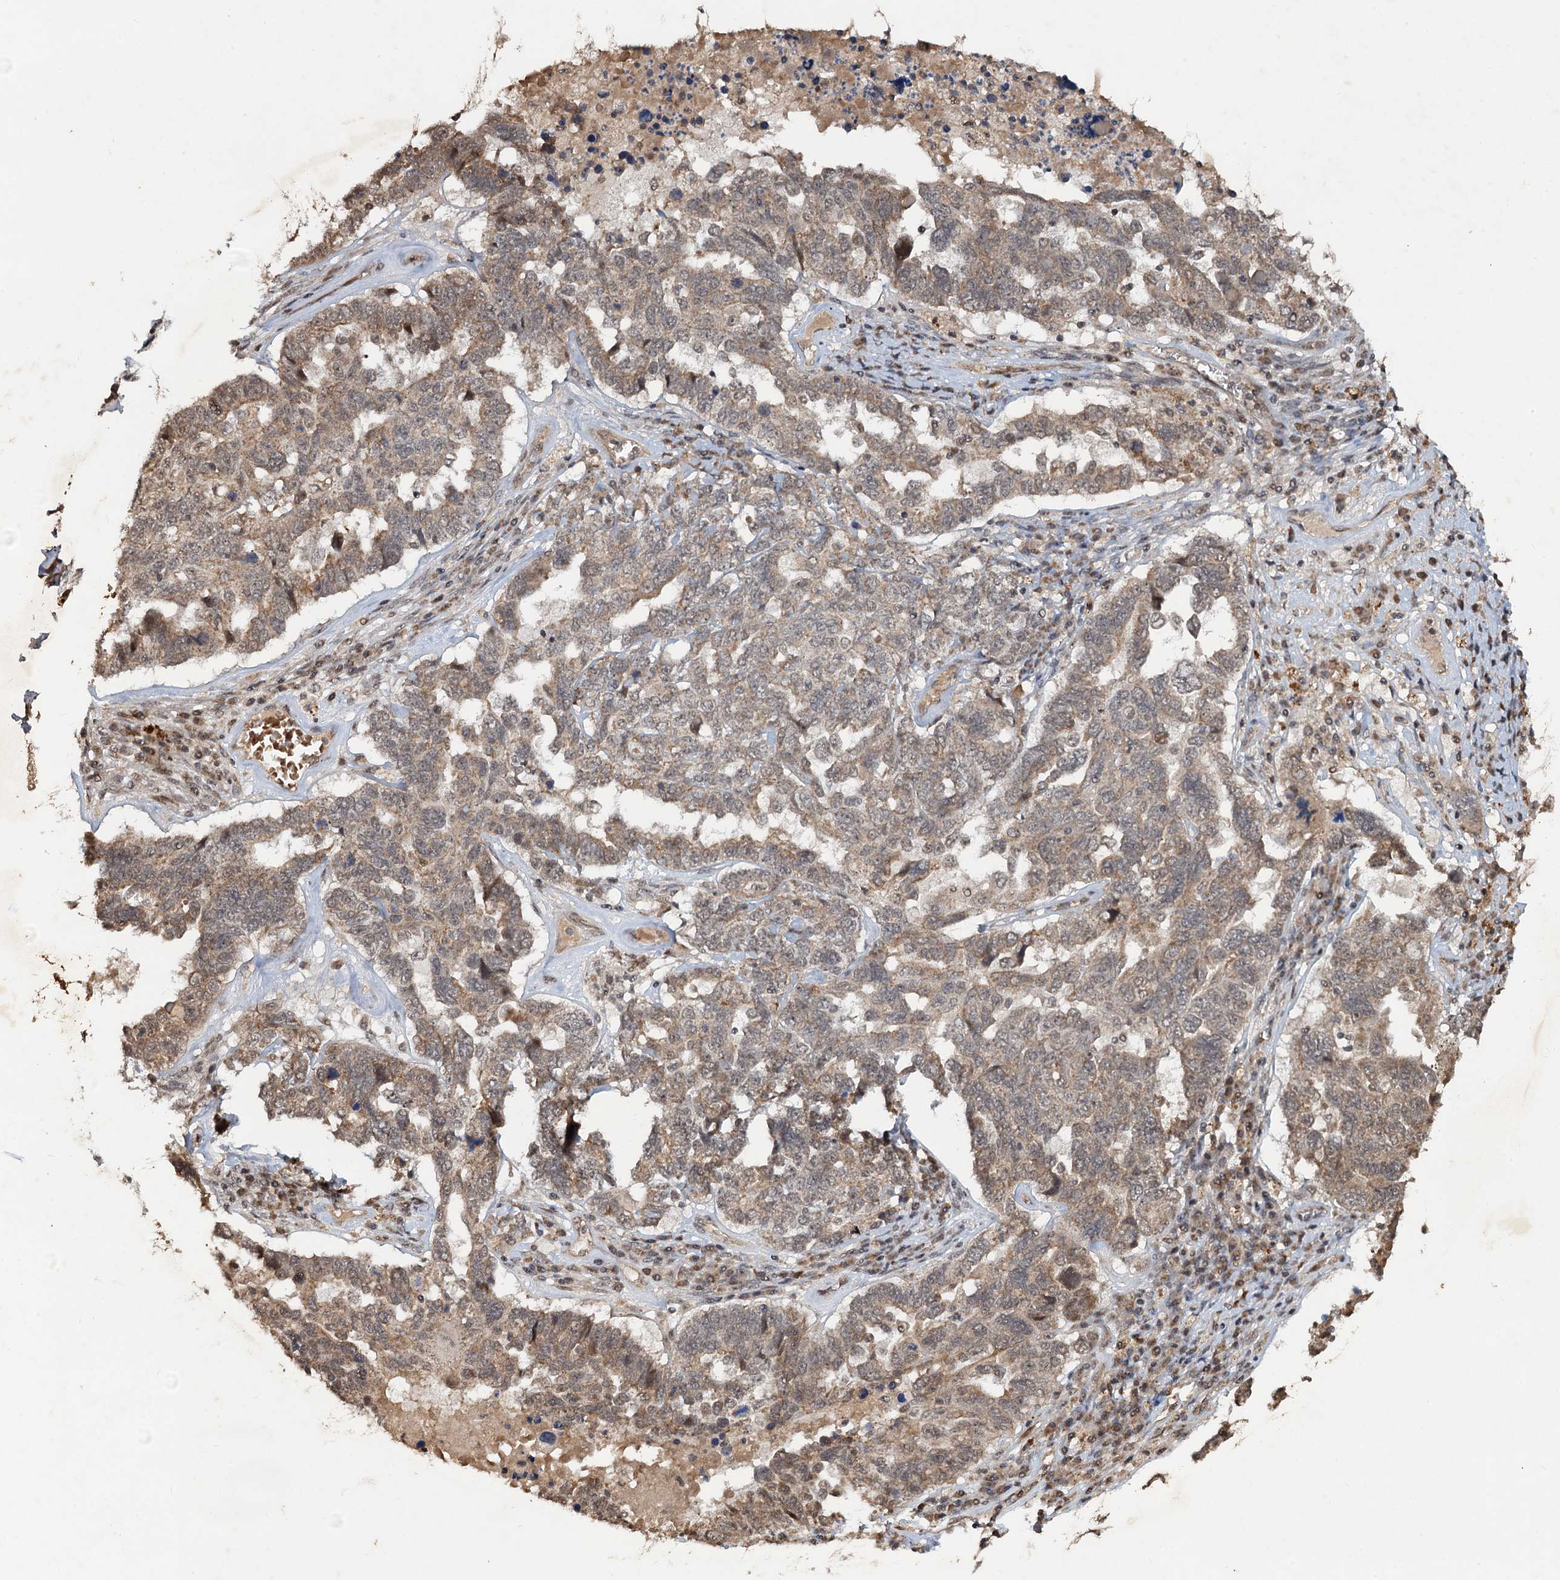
{"staining": {"intensity": "moderate", "quantity": "25%-75%", "location": "cytoplasmic/membranous,nuclear"}, "tissue": "ovarian cancer", "cell_type": "Tumor cells", "image_type": "cancer", "snomed": [{"axis": "morphology", "description": "Carcinoma, endometroid"}, {"axis": "topography", "description": "Ovary"}], "caption": "Human ovarian cancer stained with a brown dye exhibits moderate cytoplasmic/membranous and nuclear positive staining in approximately 25%-75% of tumor cells.", "gene": "REP15", "patient": {"sex": "female", "age": 62}}